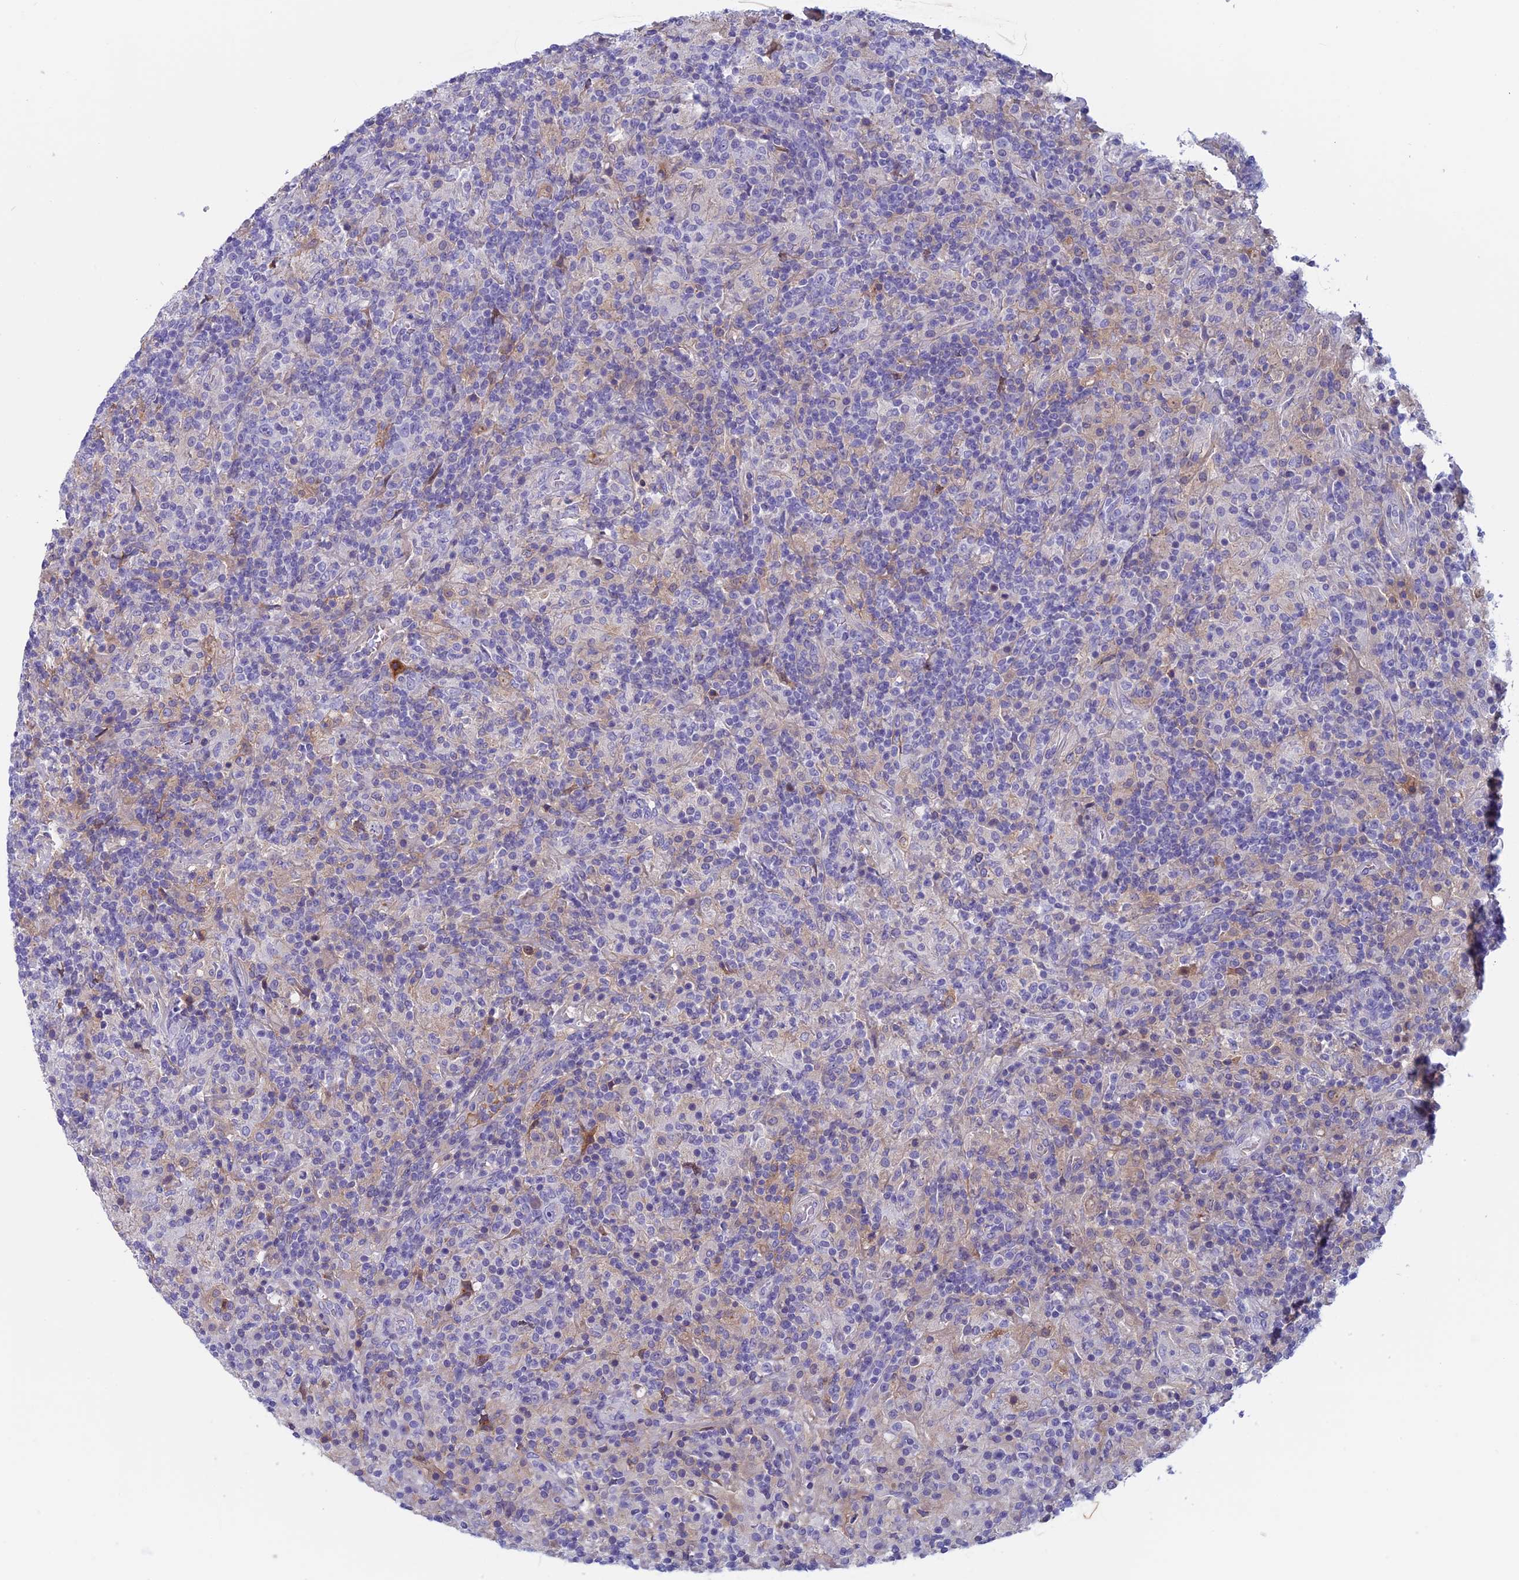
{"staining": {"intensity": "negative", "quantity": "none", "location": "none"}, "tissue": "lymphoma", "cell_type": "Tumor cells", "image_type": "cancer", "snomed": [{"axis": "morphology", "description": "Hodgkin's disease, NOS"}, {"axis": "topography", "description": "Lymph node"}], "caption": "This histopathology image is of lymphoma stained with immunohistochemistry (IHC) to label a protein in brown with the nuclei are counter-stained blue. There is no staining in tumor cells.", "gene": "ANGPTL2", "patient": {"sex": "male", "age": 70}}